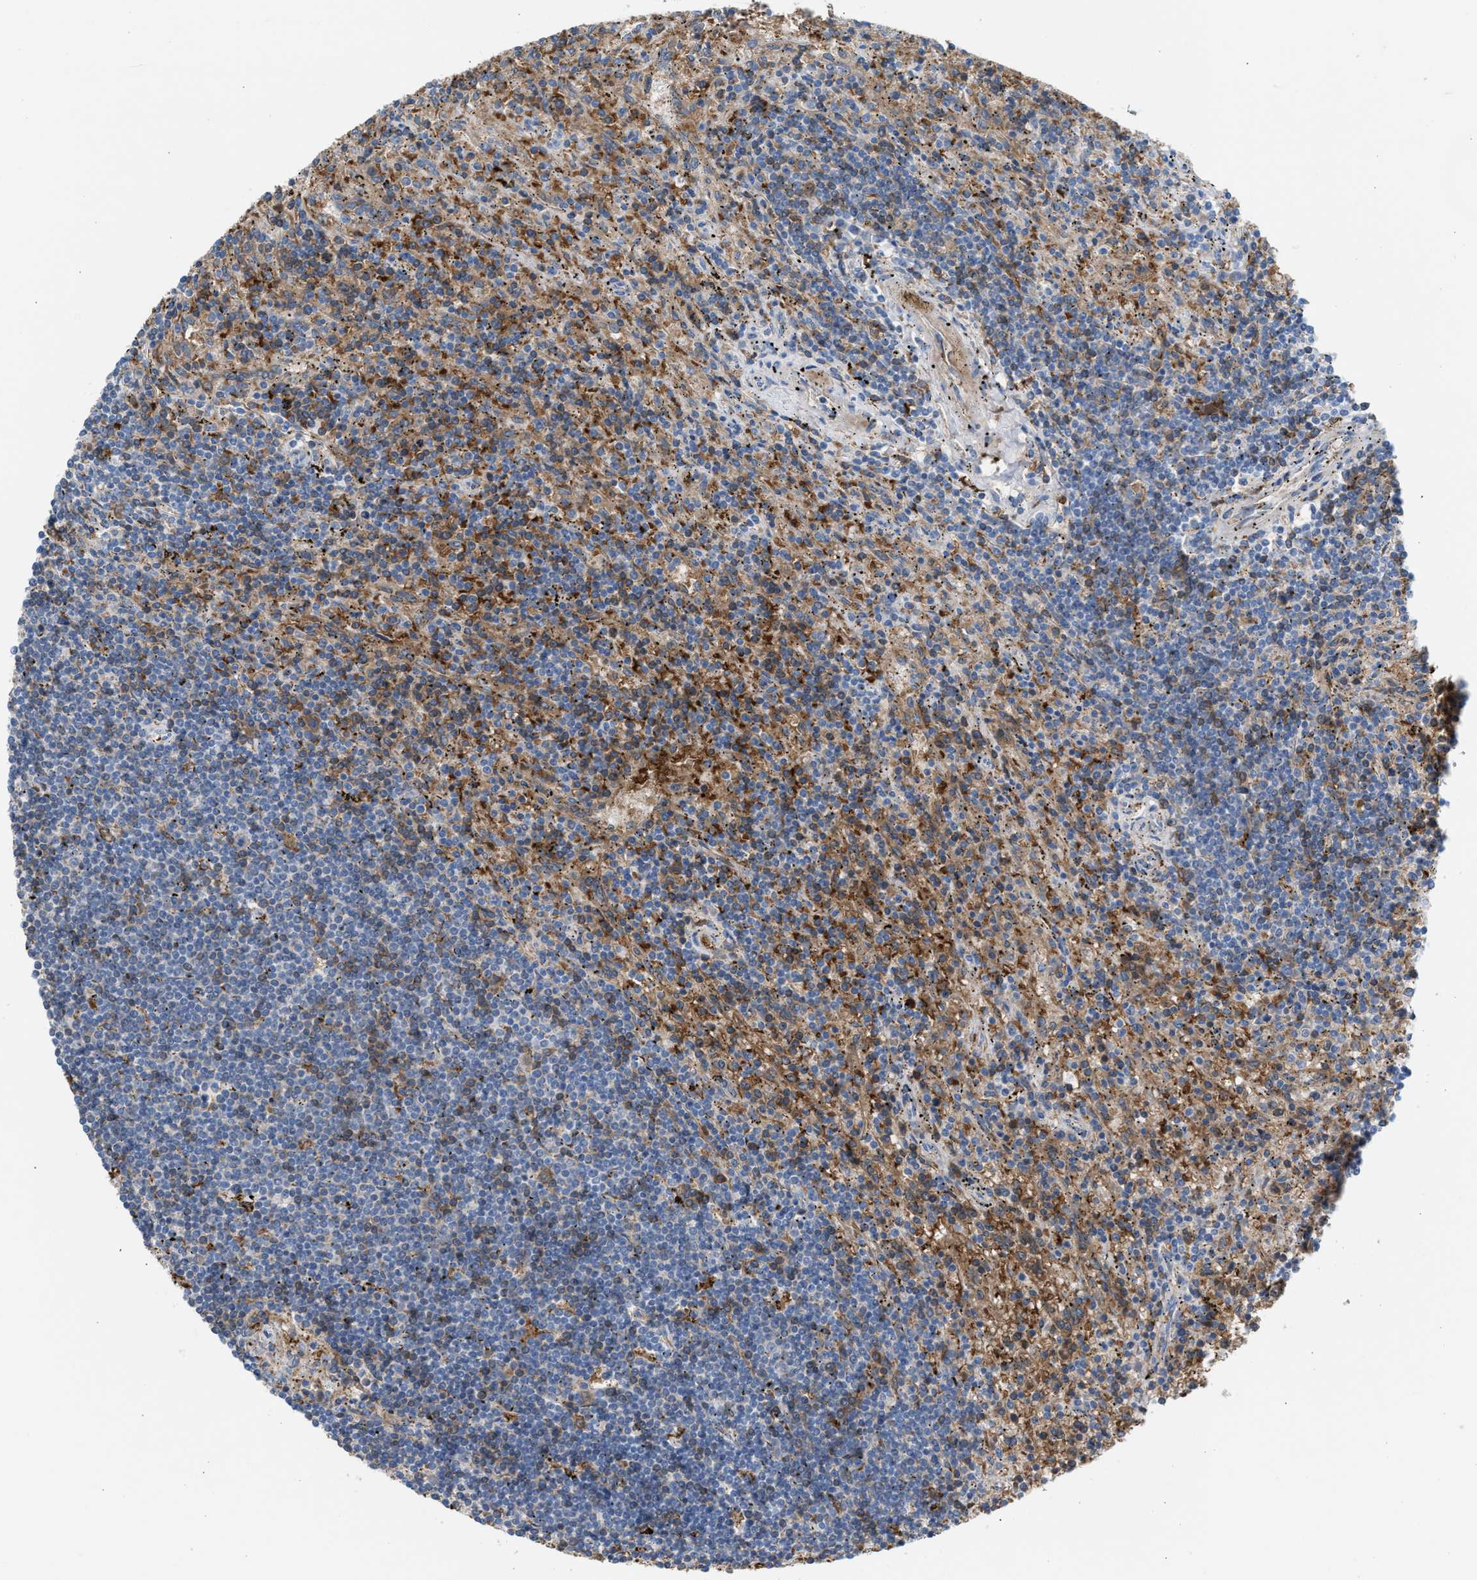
{"staining": {"intensity": "negative", "quantity": "none", "location": "none"}, "tissue": "lymphoma", "cell_type": "Tumor cells", "image_type": "cancer", "snomed": [{"axis": "morphology", "description": "Malignant lymphoma, non-Hodgkin's type, Low grade"}, {"axis": "topography", "description": "Spleen"}], "caption": "High power microscopy histopathology image of an immunohistochemistry histopathology image of low-grade malignant lymphoma, non-Hodgkin's type, revealing no significant expression in tumor cells.", "gene": "CA3", "patient": {"sex": "male", "age": 76}}